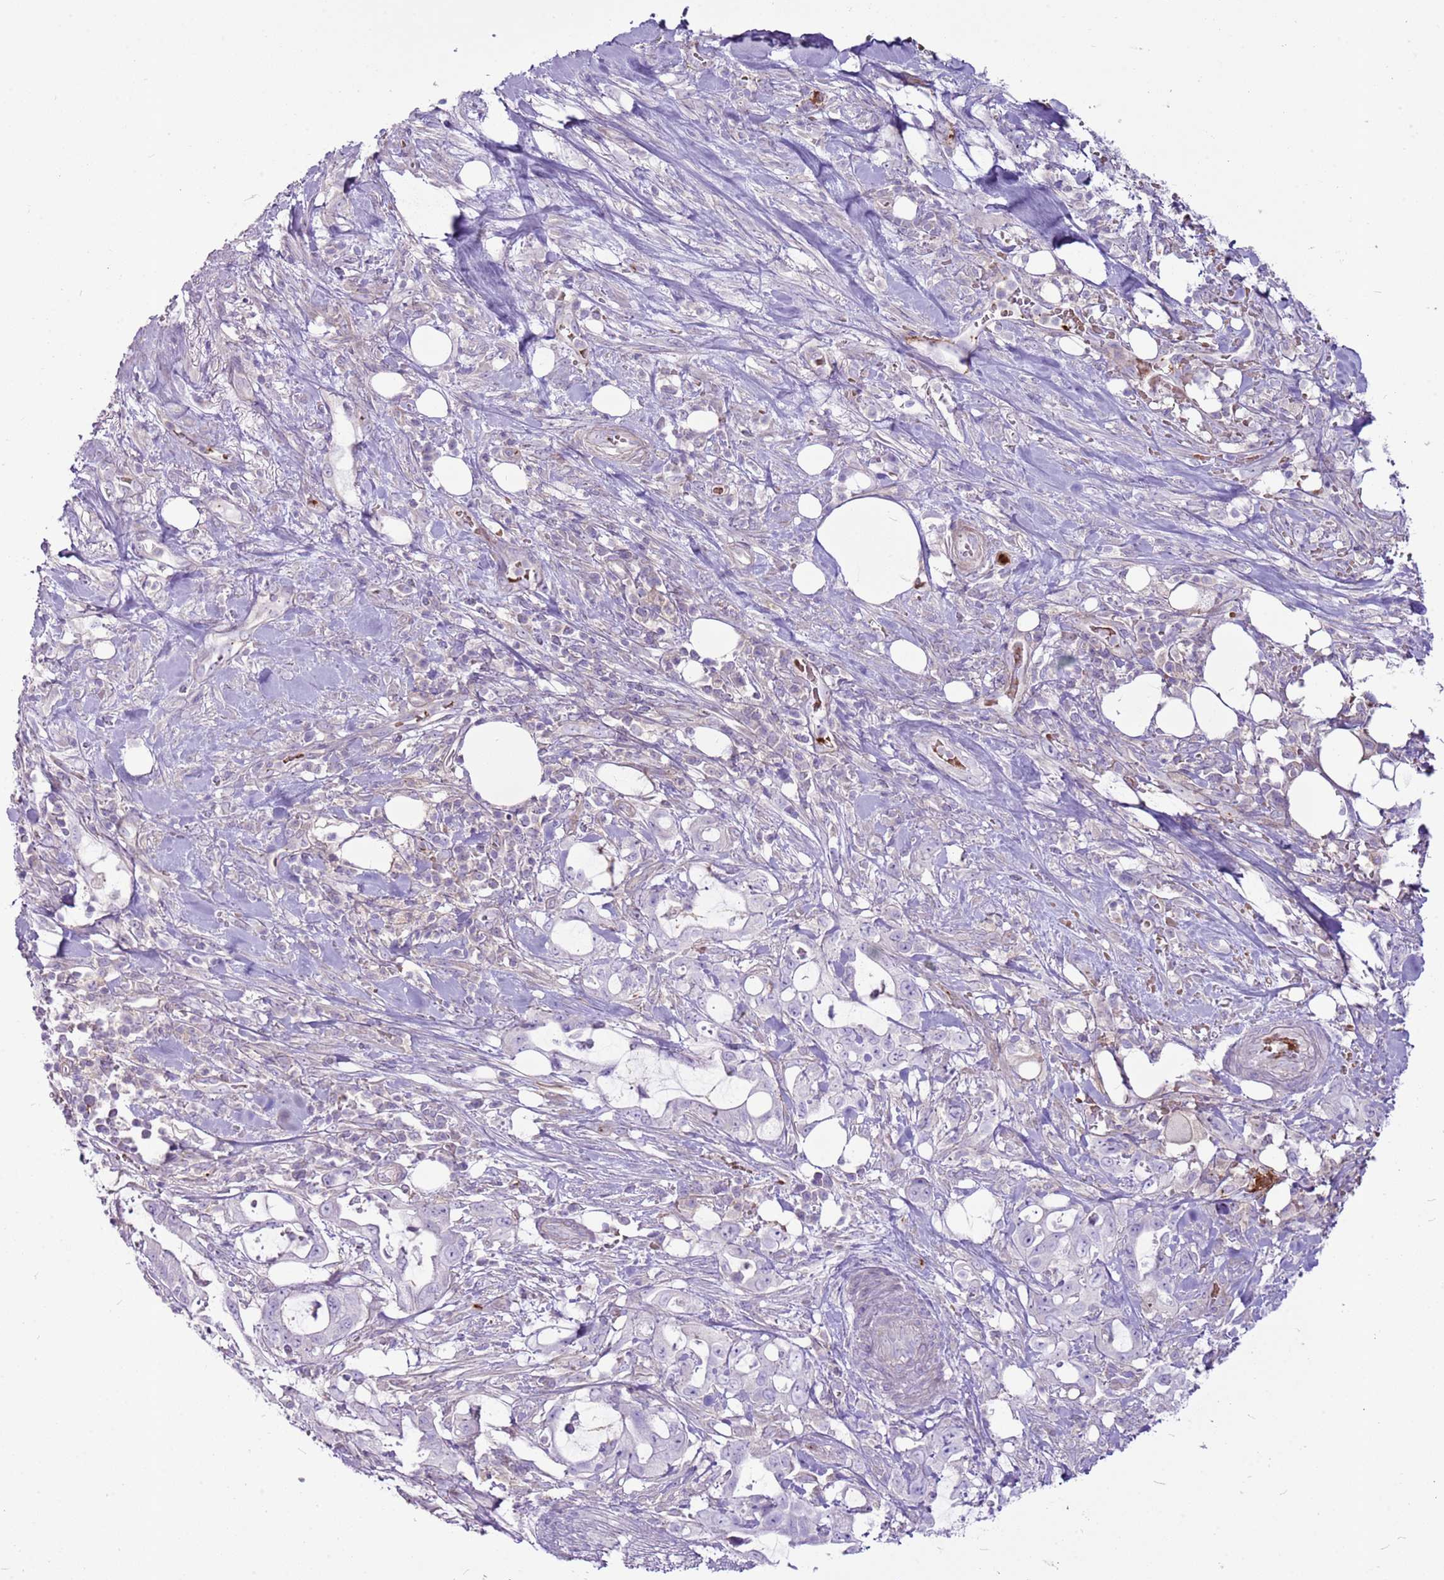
{"staining": {"intensity": "negative", "quantity": "none", "location": "none"}, "tissue": "pancreatic cancer", "cell_type": "Tumor cells", "image_type": "cancer", "snomed": [{"axis": "morphology", "description": "Adenocarcinoma, NOS"}, {"axis": "topography", "description": "Pancreas"}], "caption": "Tumor cells are negative for brown protein staining in pancreatic adenocarcinoma.", "gene": "CHAC2", "patient": {"sex": "female", "age": 61}}